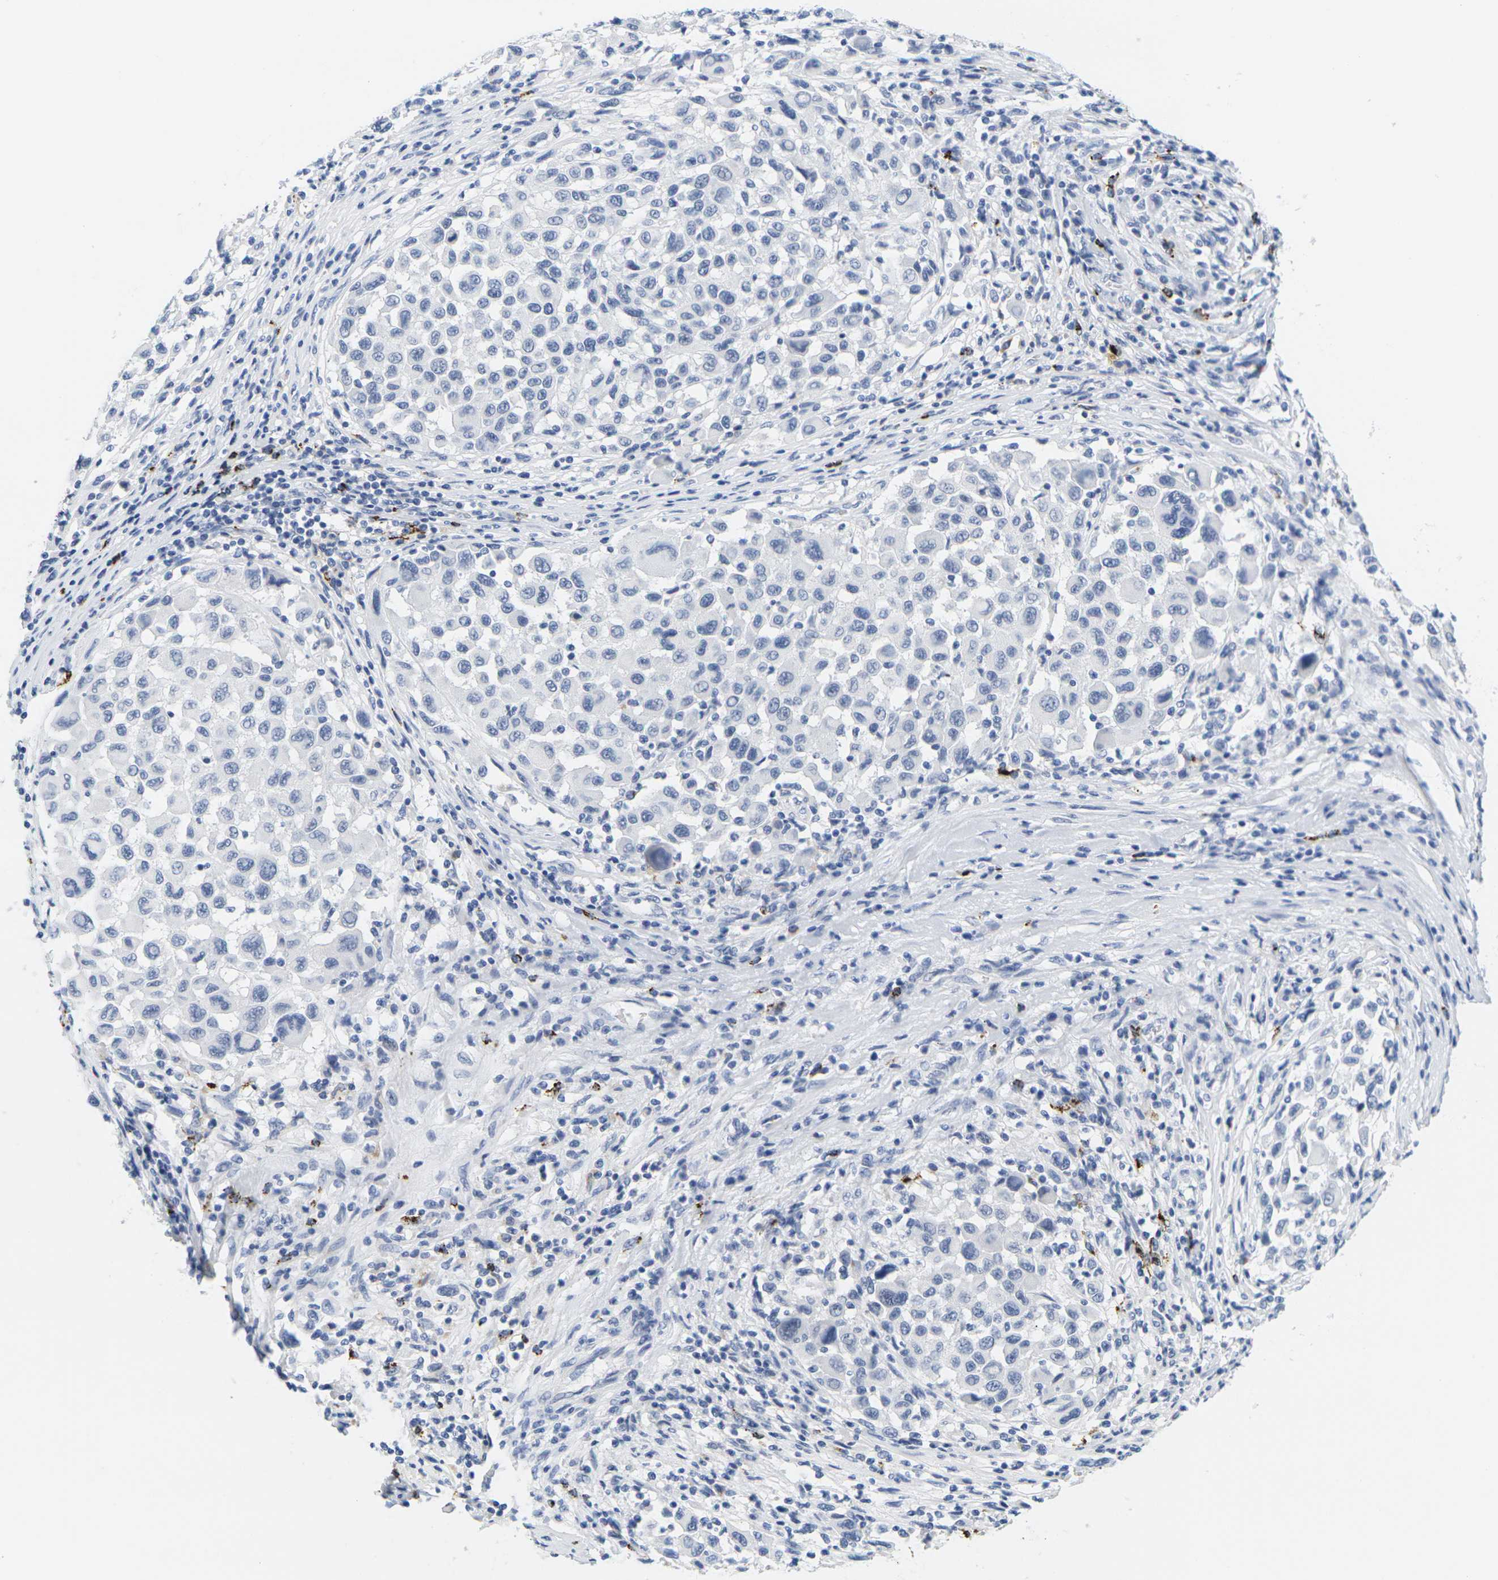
{"staining": {"intensity": "negative", "quantity": "none", "location": "none"}, "tissue": "melanoma", "cell_type": "Tumor cells", "image_type": "cancer", "snomed": [{"axis": "morphology", "description": "Malignant melanoma, Metastatic site"}, {"axis": "topography", "description": "Lymph node"}], "caption": "Human malignant melanoma (metastatic site) stained for a protein using IHC exhibits no staining in tumor cells.", "gene": "HLA-DOB", "patient": {"sex": "male", "age": 61}}